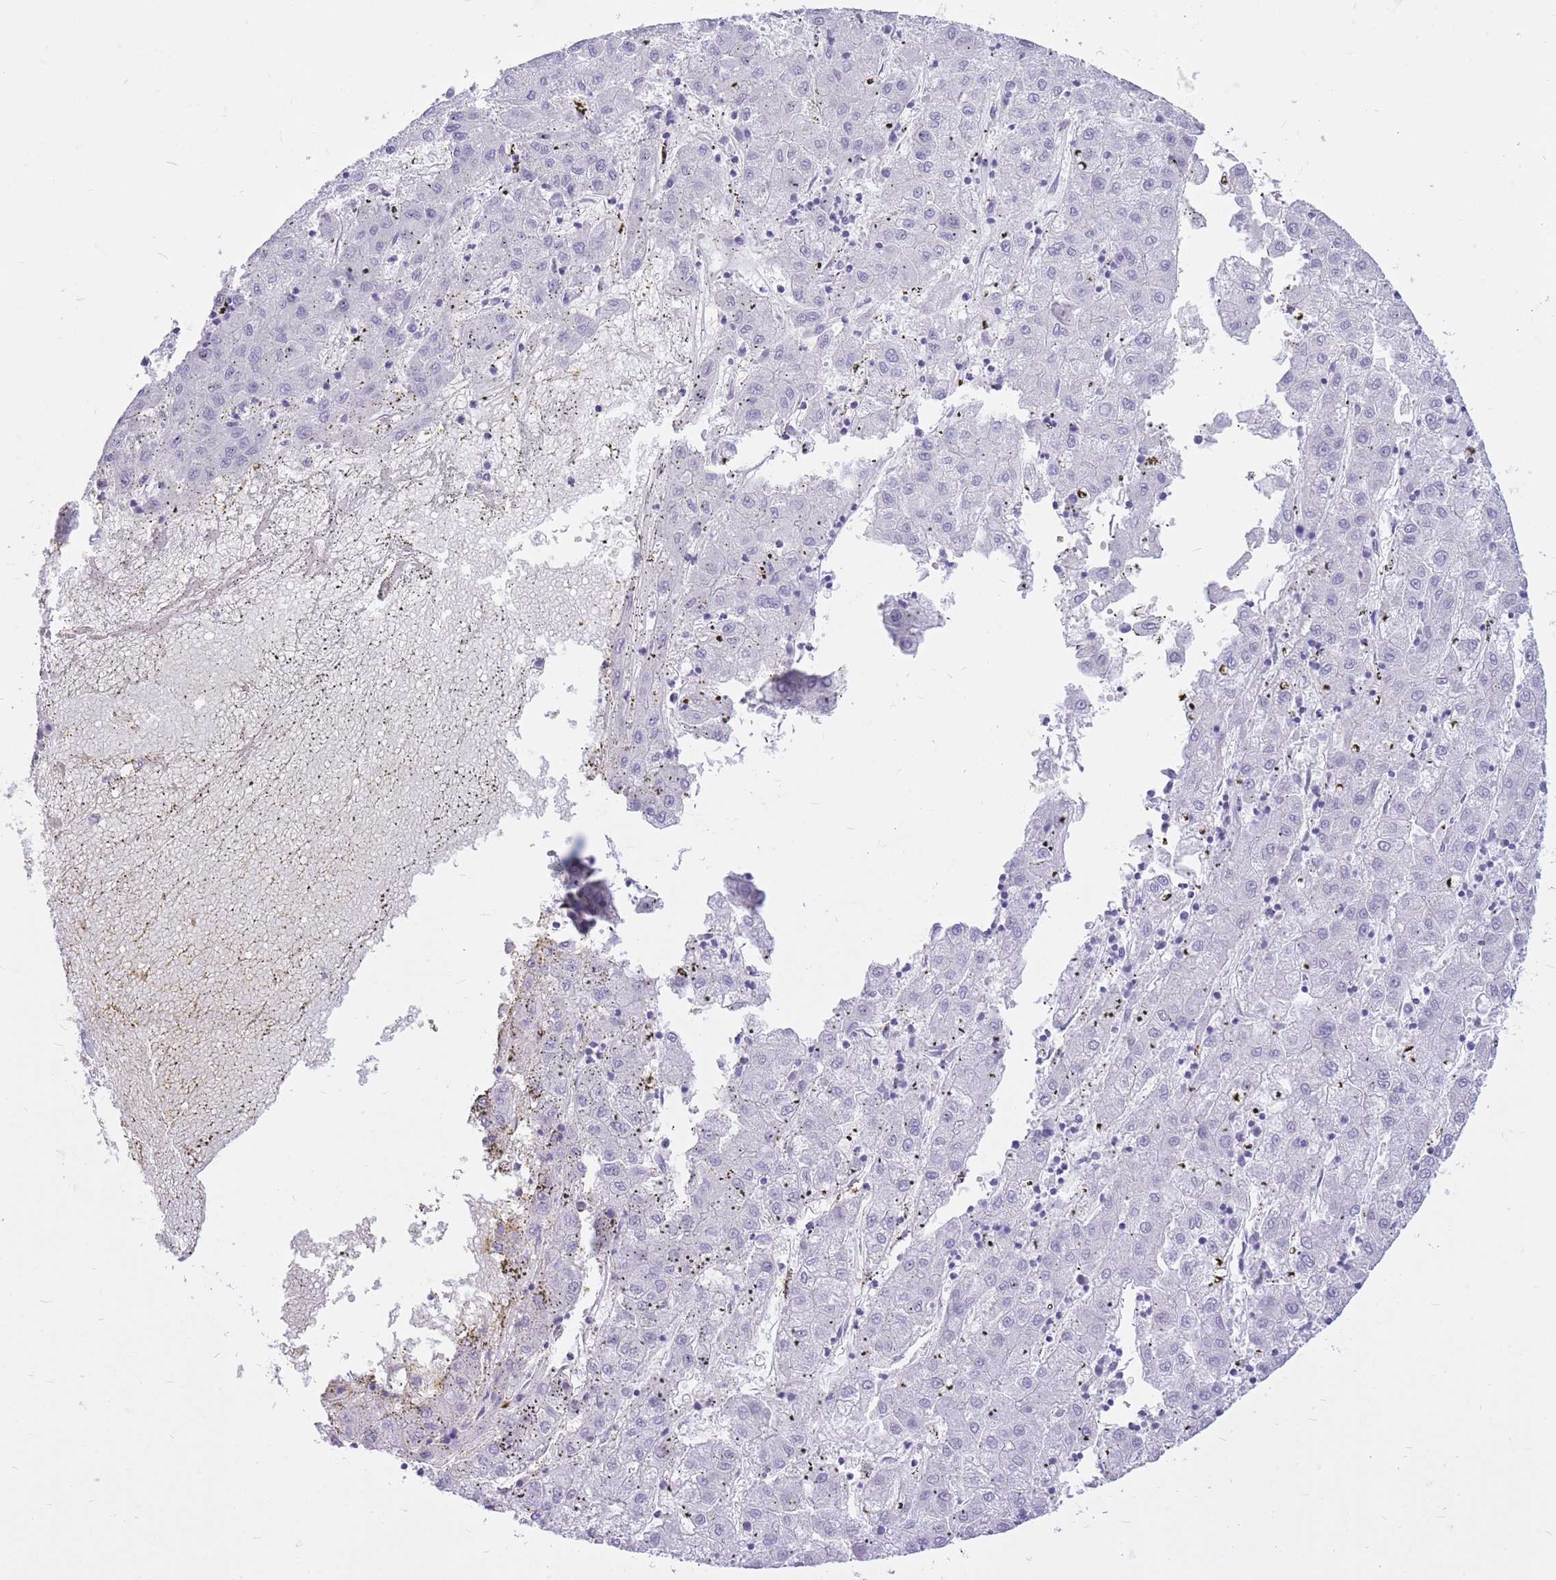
{"staining": {"intensity": "negative", "quantity": "none", "location": "none"}, "tissue": "liver cancer", "cell_type": "Tumor cells", "image_type": "cancer", "snomed": [{"axis": "morphology", "description": "Carcinoma, Hepatocellular, NOS"}, {"axis": "topography", "description": "Liver"}], "caption": "Liver hepatocellular carcinoma was stained to show a protein in brown. There is no significant positivity in tumor cells. (DAB IHC with hematoxylin counter stain).", "gene": "CYP21A2", "patient": {"sex": "male", "age": 72}}